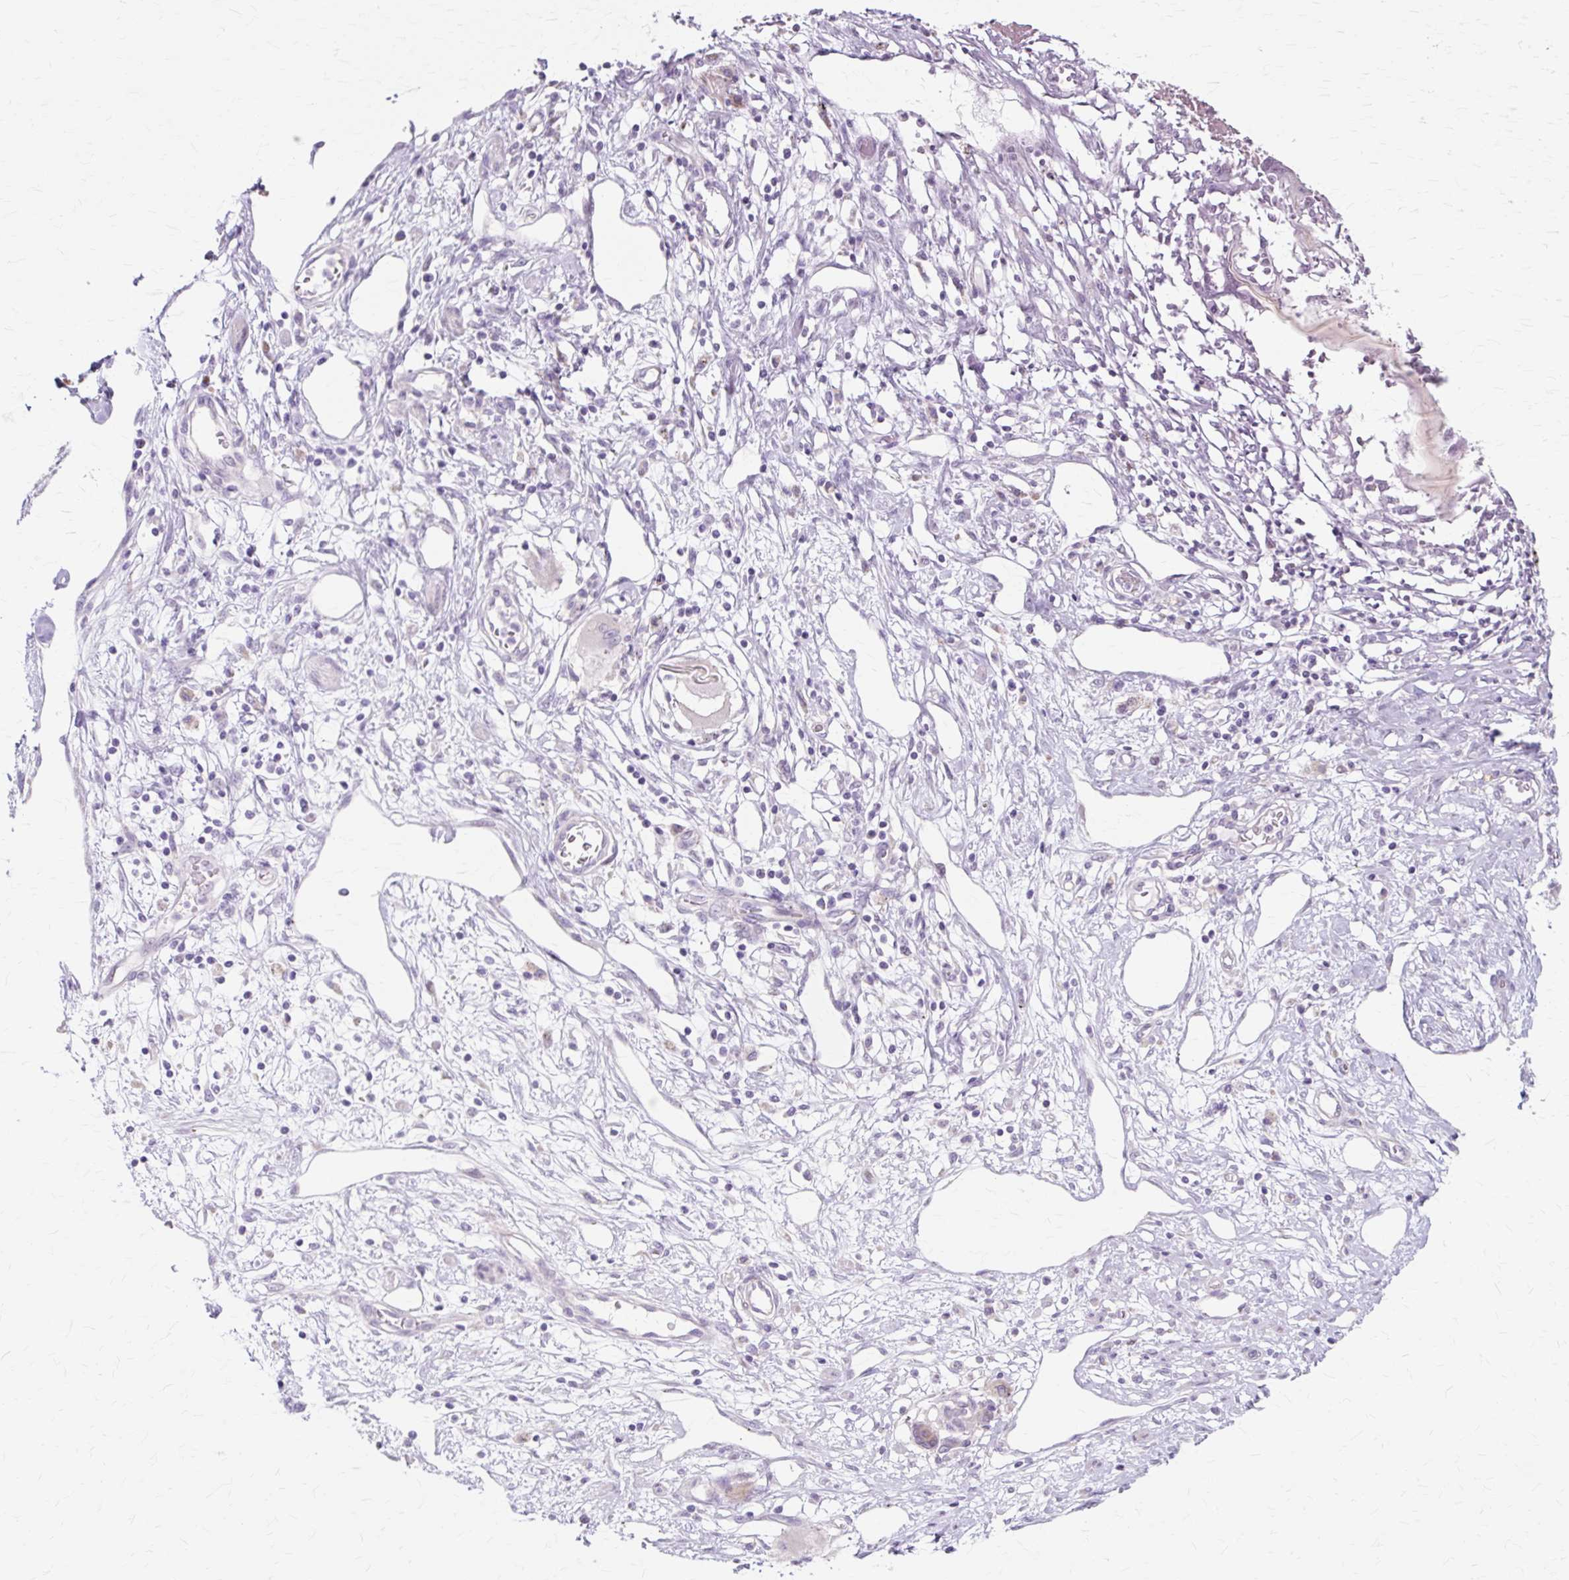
{"staining": {"intensity": "negative", "quantity": "none", "location": "none"}, "tissue": "stomach cancer", "cell_type": "Tumor cells", "image_type": "cancer", "snomed": [{"axis": "morphology", "description": "Adenocarcinoma, NOS"}, {"axis": "morphology", "description": "Adenocarcinoma, High grade"}, {"axis": "topography", "description": "Stomach, upper"}, {"axis": "topography", "description": "Stomach, lower"}], "caption": "This is an immunohistochemistry (IHC) micrograph of stomach adenocarcinoma. There is no expression in tumor cells.", "gene": "IRX2", "patient": {"sex": "female", "age": 65}}